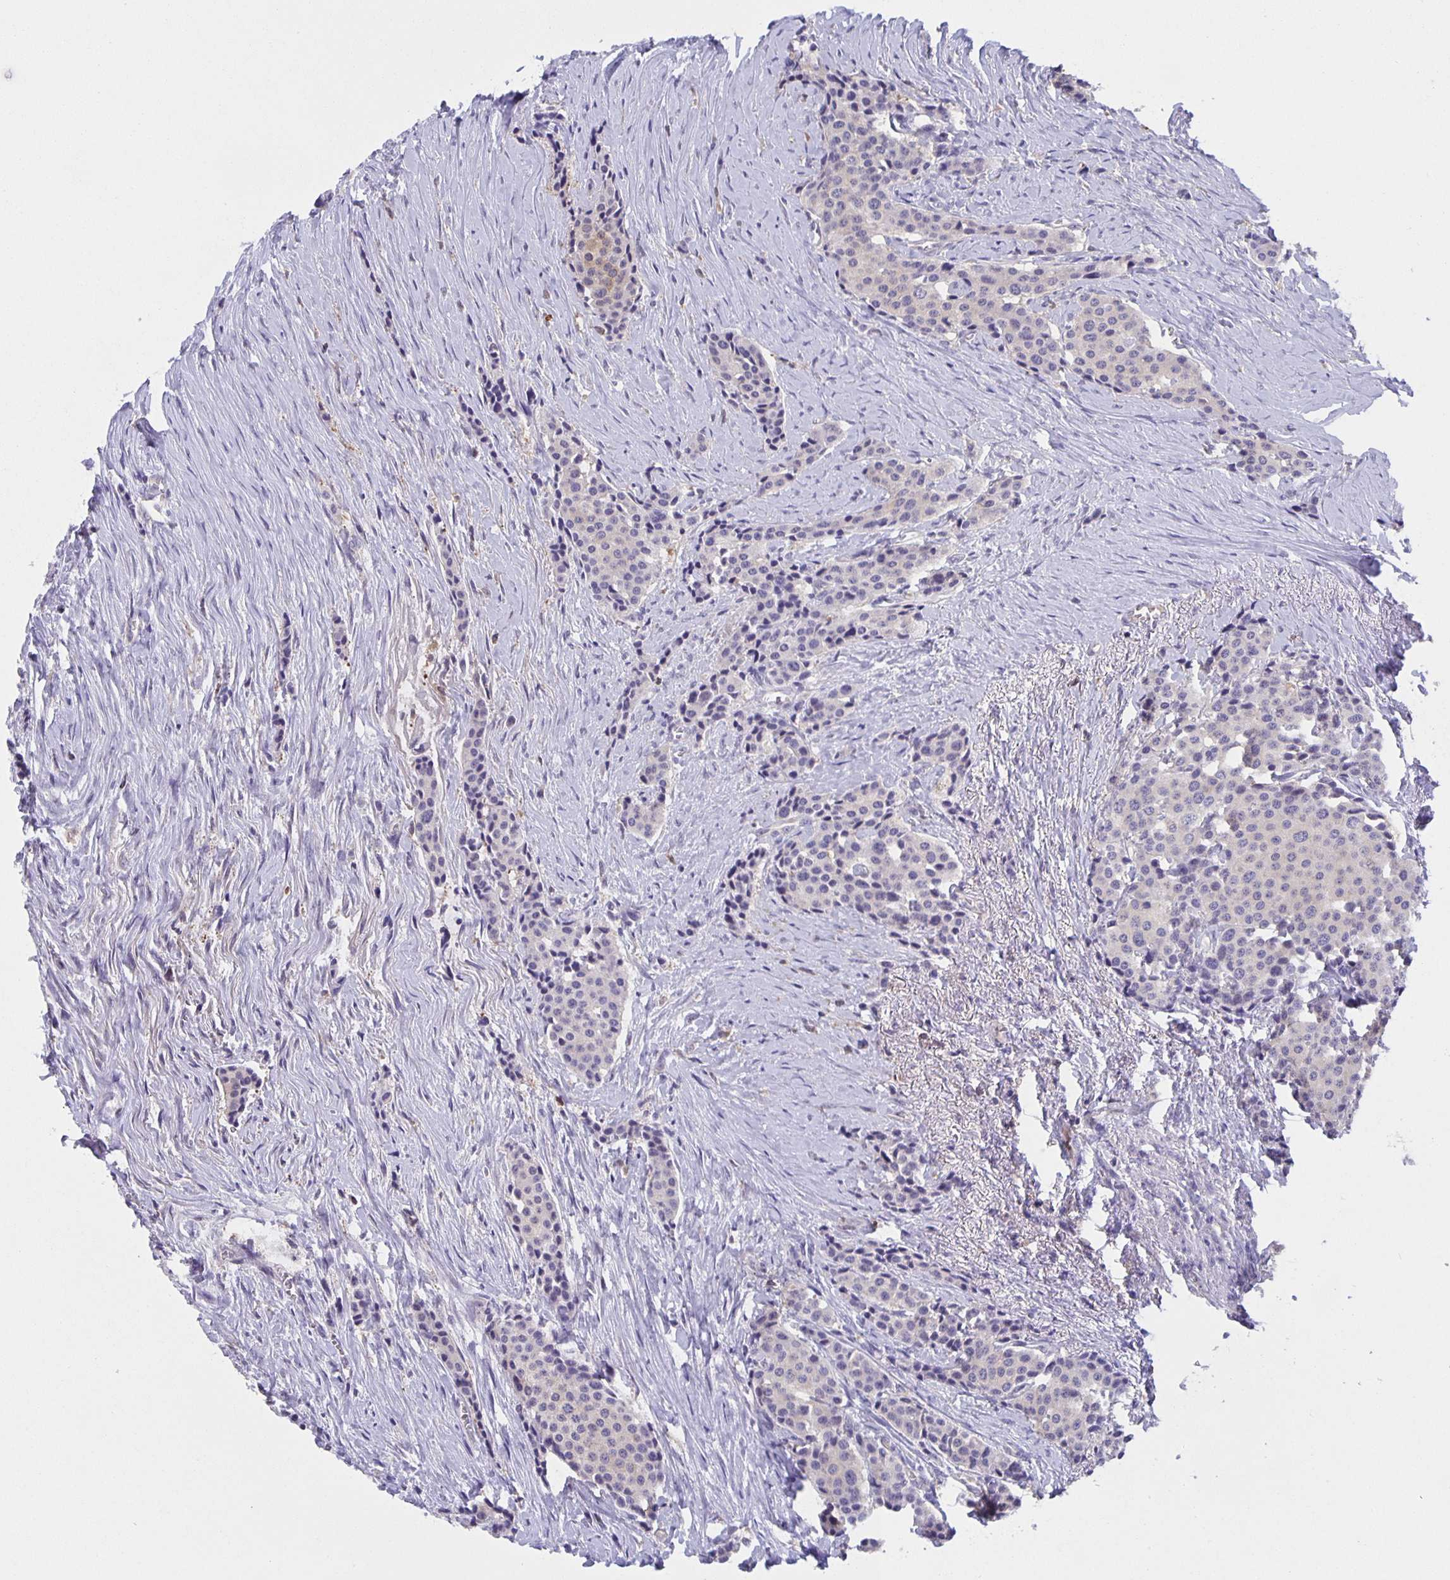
{"staining": {"intensity": "negative", "quantity": "none", "location": "none"}, "tissue": "carcinoid", "cell_type": "Tumor cells", "image_type": "cancer", "snomed": [{"axis": "morphology", "description": "Carcinoid, malignant, NOS"}, {"axis": "topography", "description": "Small intestine"}], "caption": "Tumor cells show no significant positivity in carcinoid (malignant).", "gene": "MARCHF6", "patient": {"sex": "male", "age": 73}}